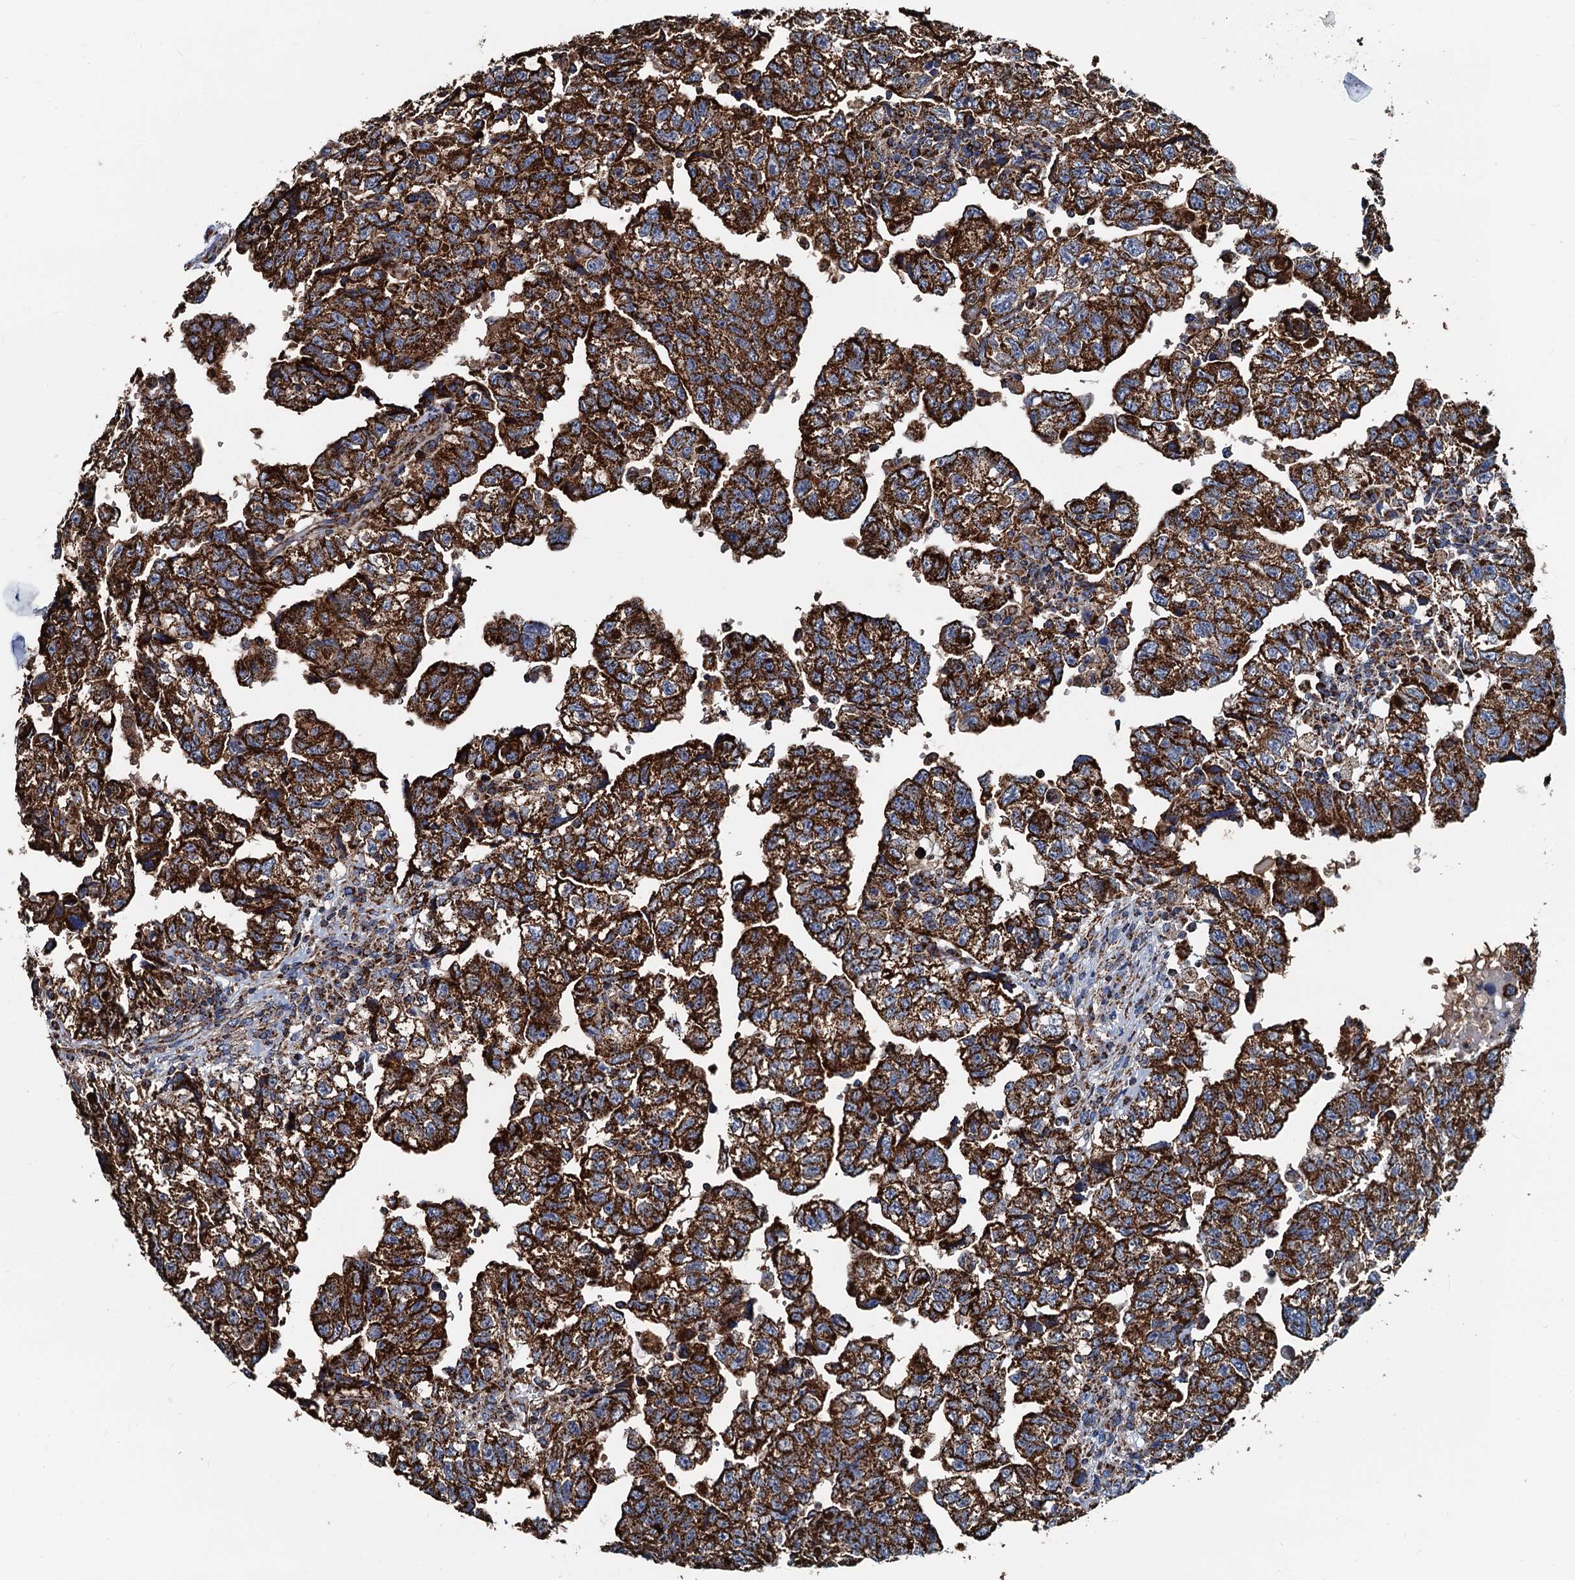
{"staining": {"intensity": "strong", "quantity": ">75%", "location": "cytoplasmic/membranous"}, "tissue": "testis cancer", "cell_type": "Tumor cells", "image_type": "cancer", "snomed": [{"axis": "morphology", "description": "Carcinoma, Embryonal, NOS"}, {"axis": "topography", "description": "Testis"}], "caption": "High-power microscopy captured an immunohistochemistry histopathology image of testis cancer (embryonal carcinoma), revealing strong cytoplasmic/membranous positivity in about >75% of tumor cells.", "gene": "AAGAB", "patient": {"sex": "male", "age": 36}}